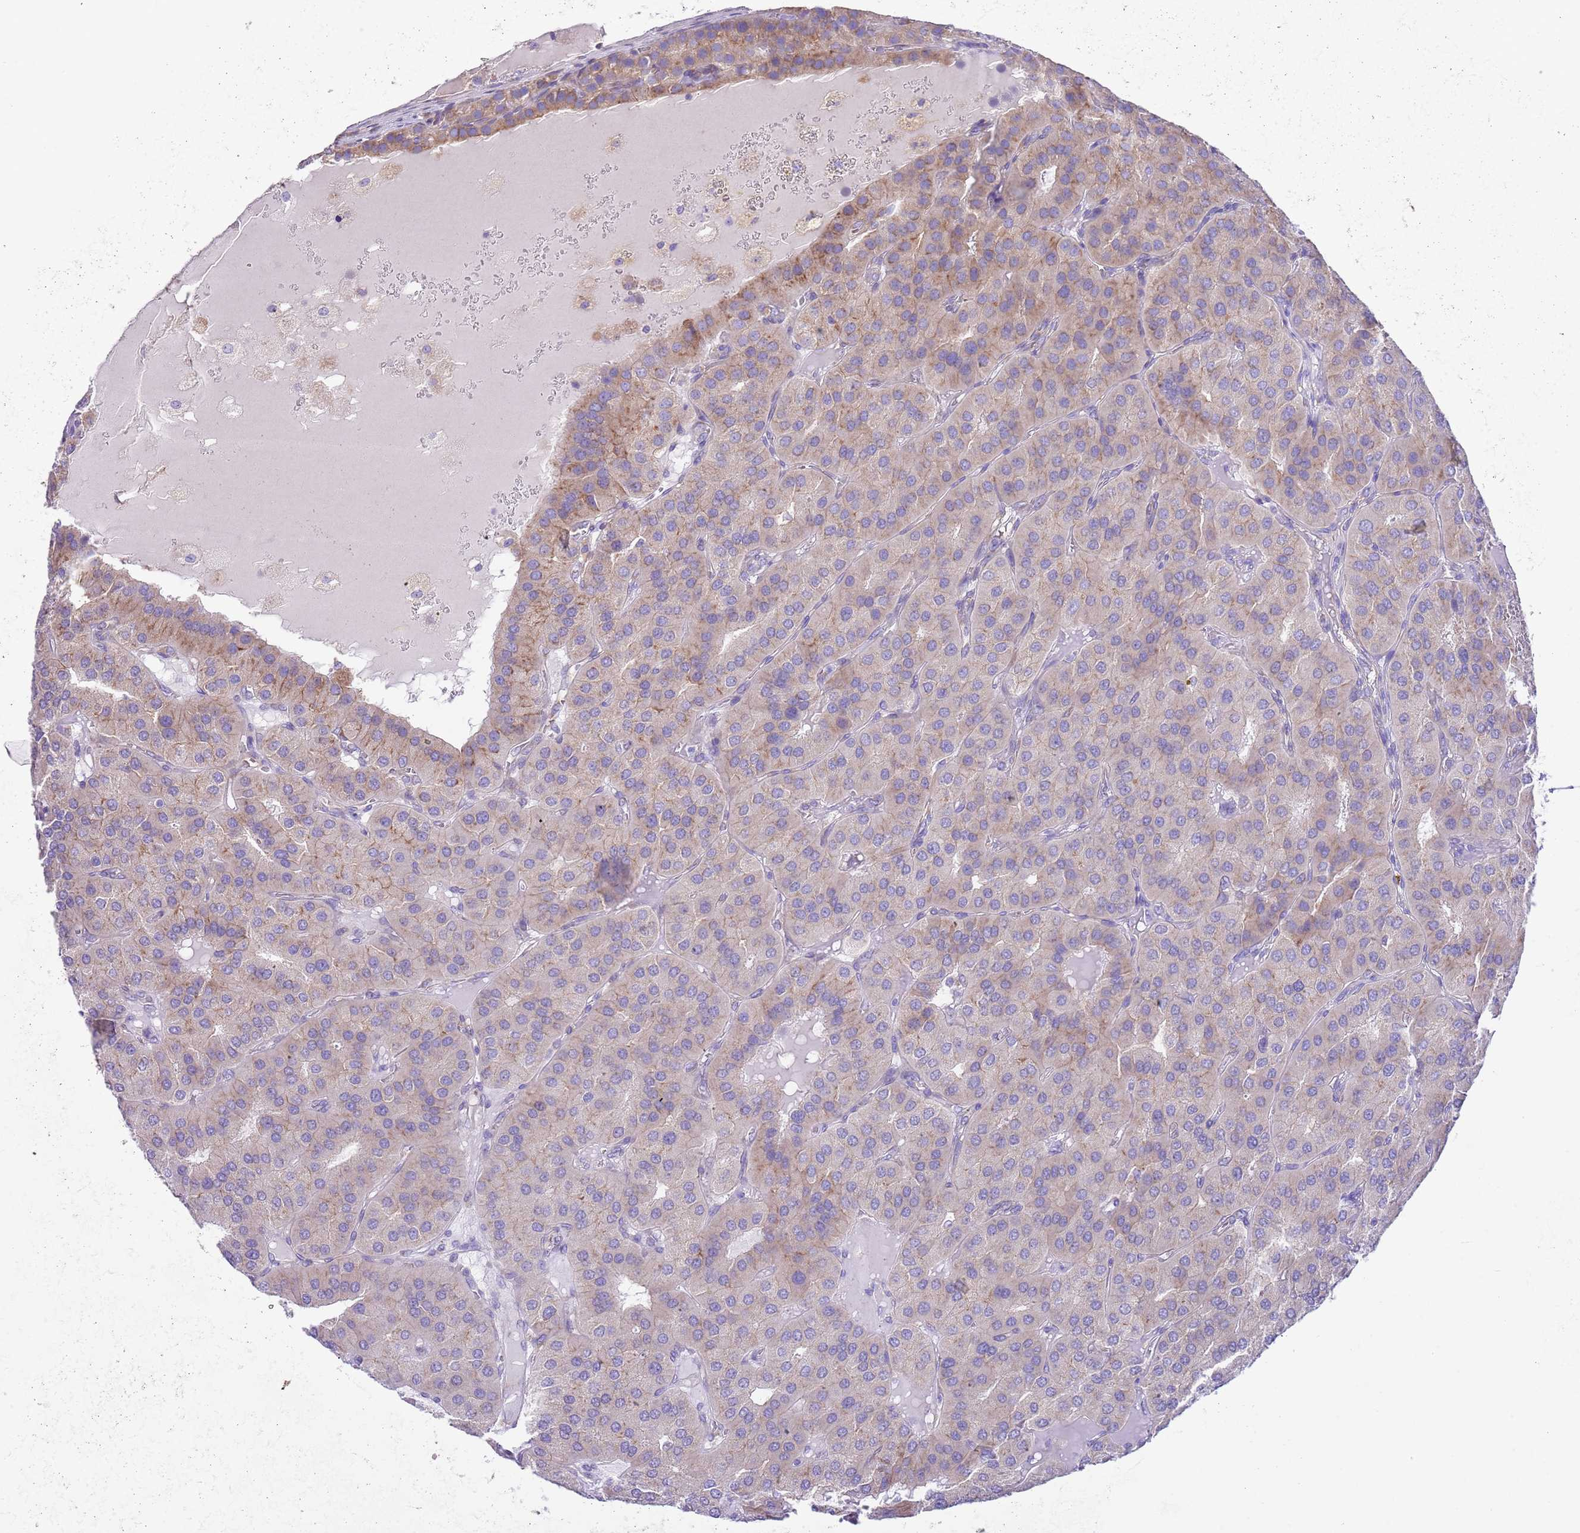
{"staining": {"intensity": "weak", "quantity": "<25%", "location": "cytoplasmic/membranous"}, "tissue": "parathyroid gland", "cell_type": "Glandular cells", "image_type": "normal", "snomed": [{"axis": "morphology", "description": "Normal tissue, NOS"}, {"axis": "morphology", "description": "Adenoma, NOS"}, {"axis": "topography", "description": "Parathyroid gland"}], "caption": "The histopathology image demonstrates no significant positivity in glandular cells of parathyroid gland. (DAB immunohistochemistry (IHC), high magnification).", "gene": "RPS10", "patient": {"sex": "female", "age": 86}}